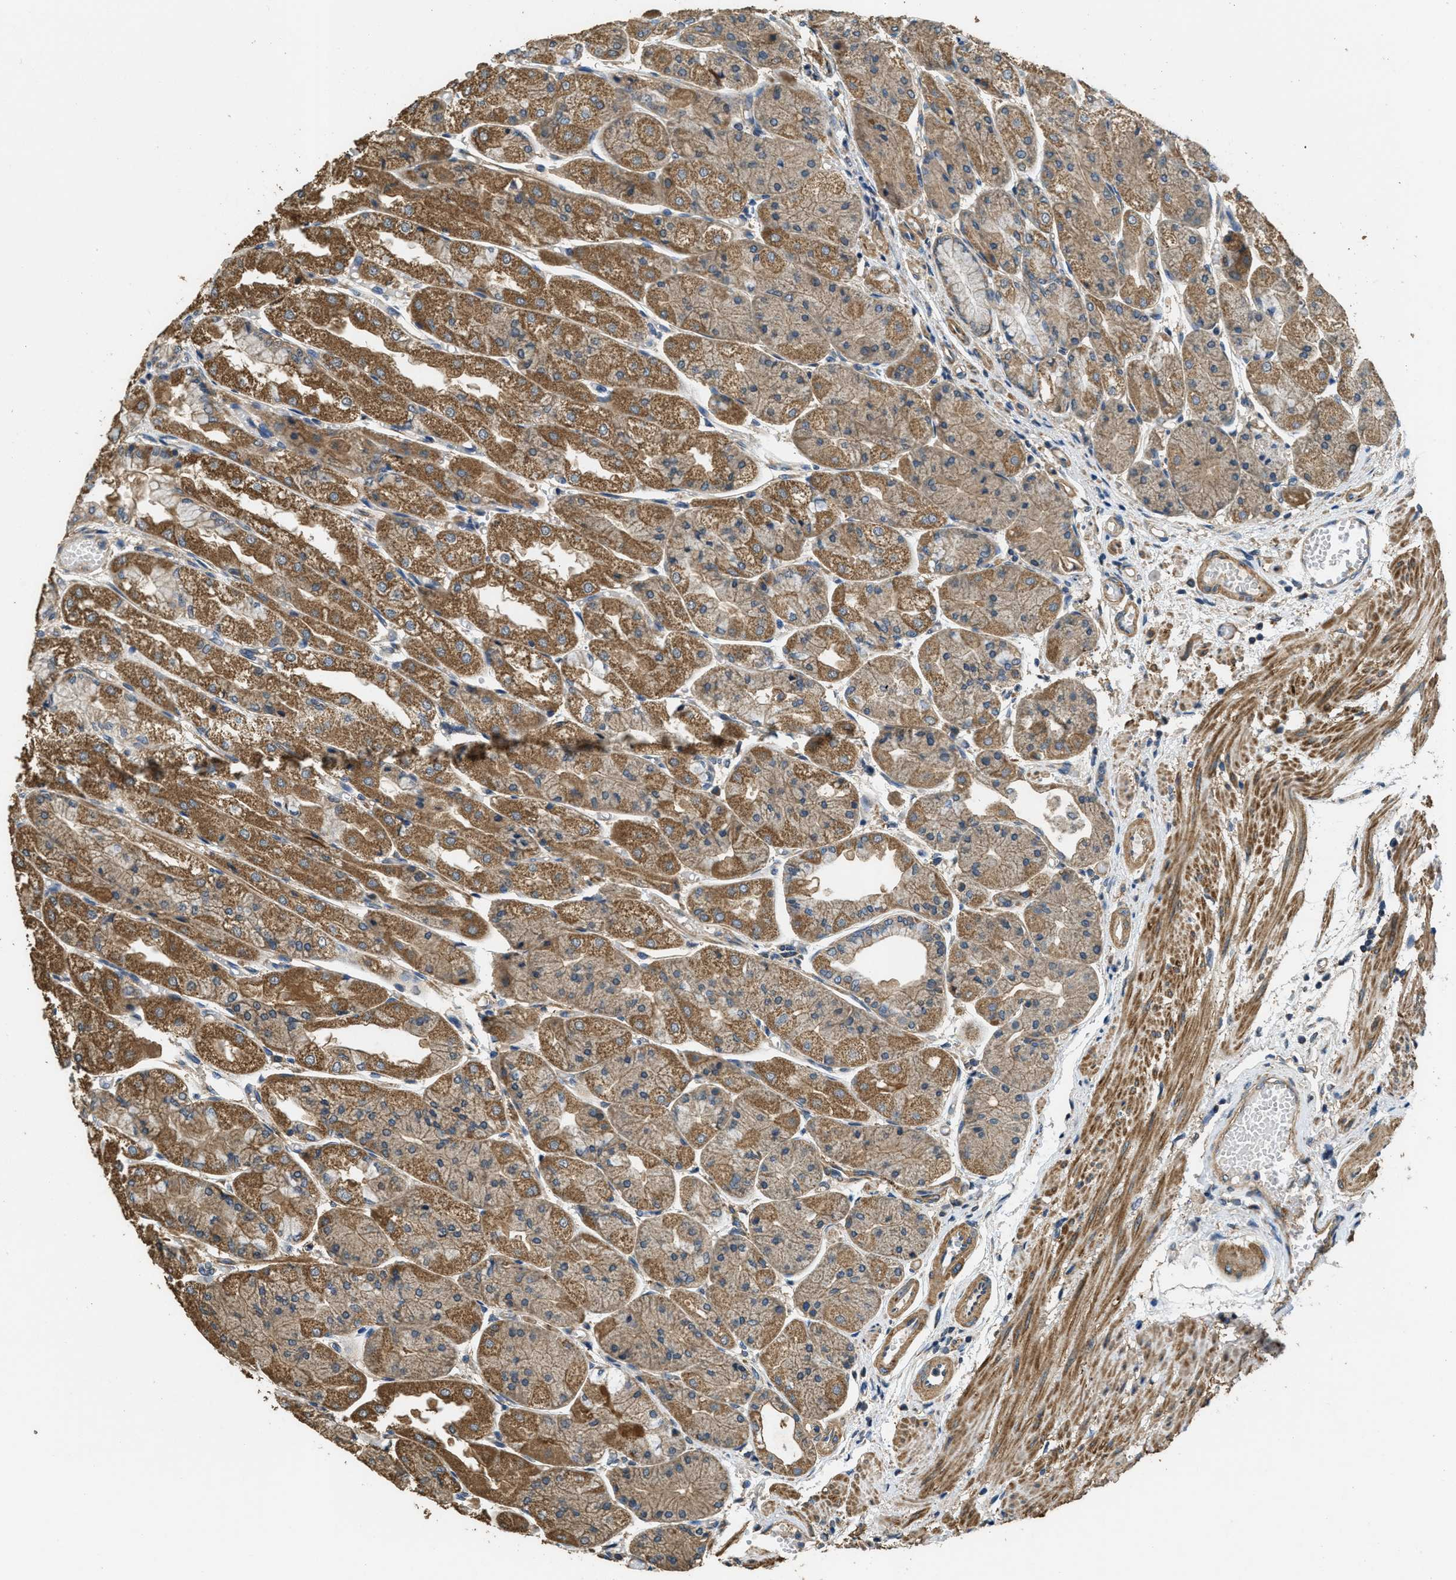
{"staining": {"intensity": "moderate", "quantity": ">75%", "location": "cytoplasmic/membranous"}, "tissue": "stomach", "cell_type": "Glandular cells", "image_type": "normal", "snomed": [{"axis": "morphology", "description": "Normal tissue, NOS"}, {"axis": "topography", "description": "Stomach, upper"}], "caption": "Immunohistochemistry (DAB (3,3'-diaminobenzidine)) staining of unremarkable human stomach demonstrates moderate cytoplasmic/membranous protein staining in about >75% of glandular cells.", "gene": "THBS2", "patient": {"sex": "male", "age": 72}}